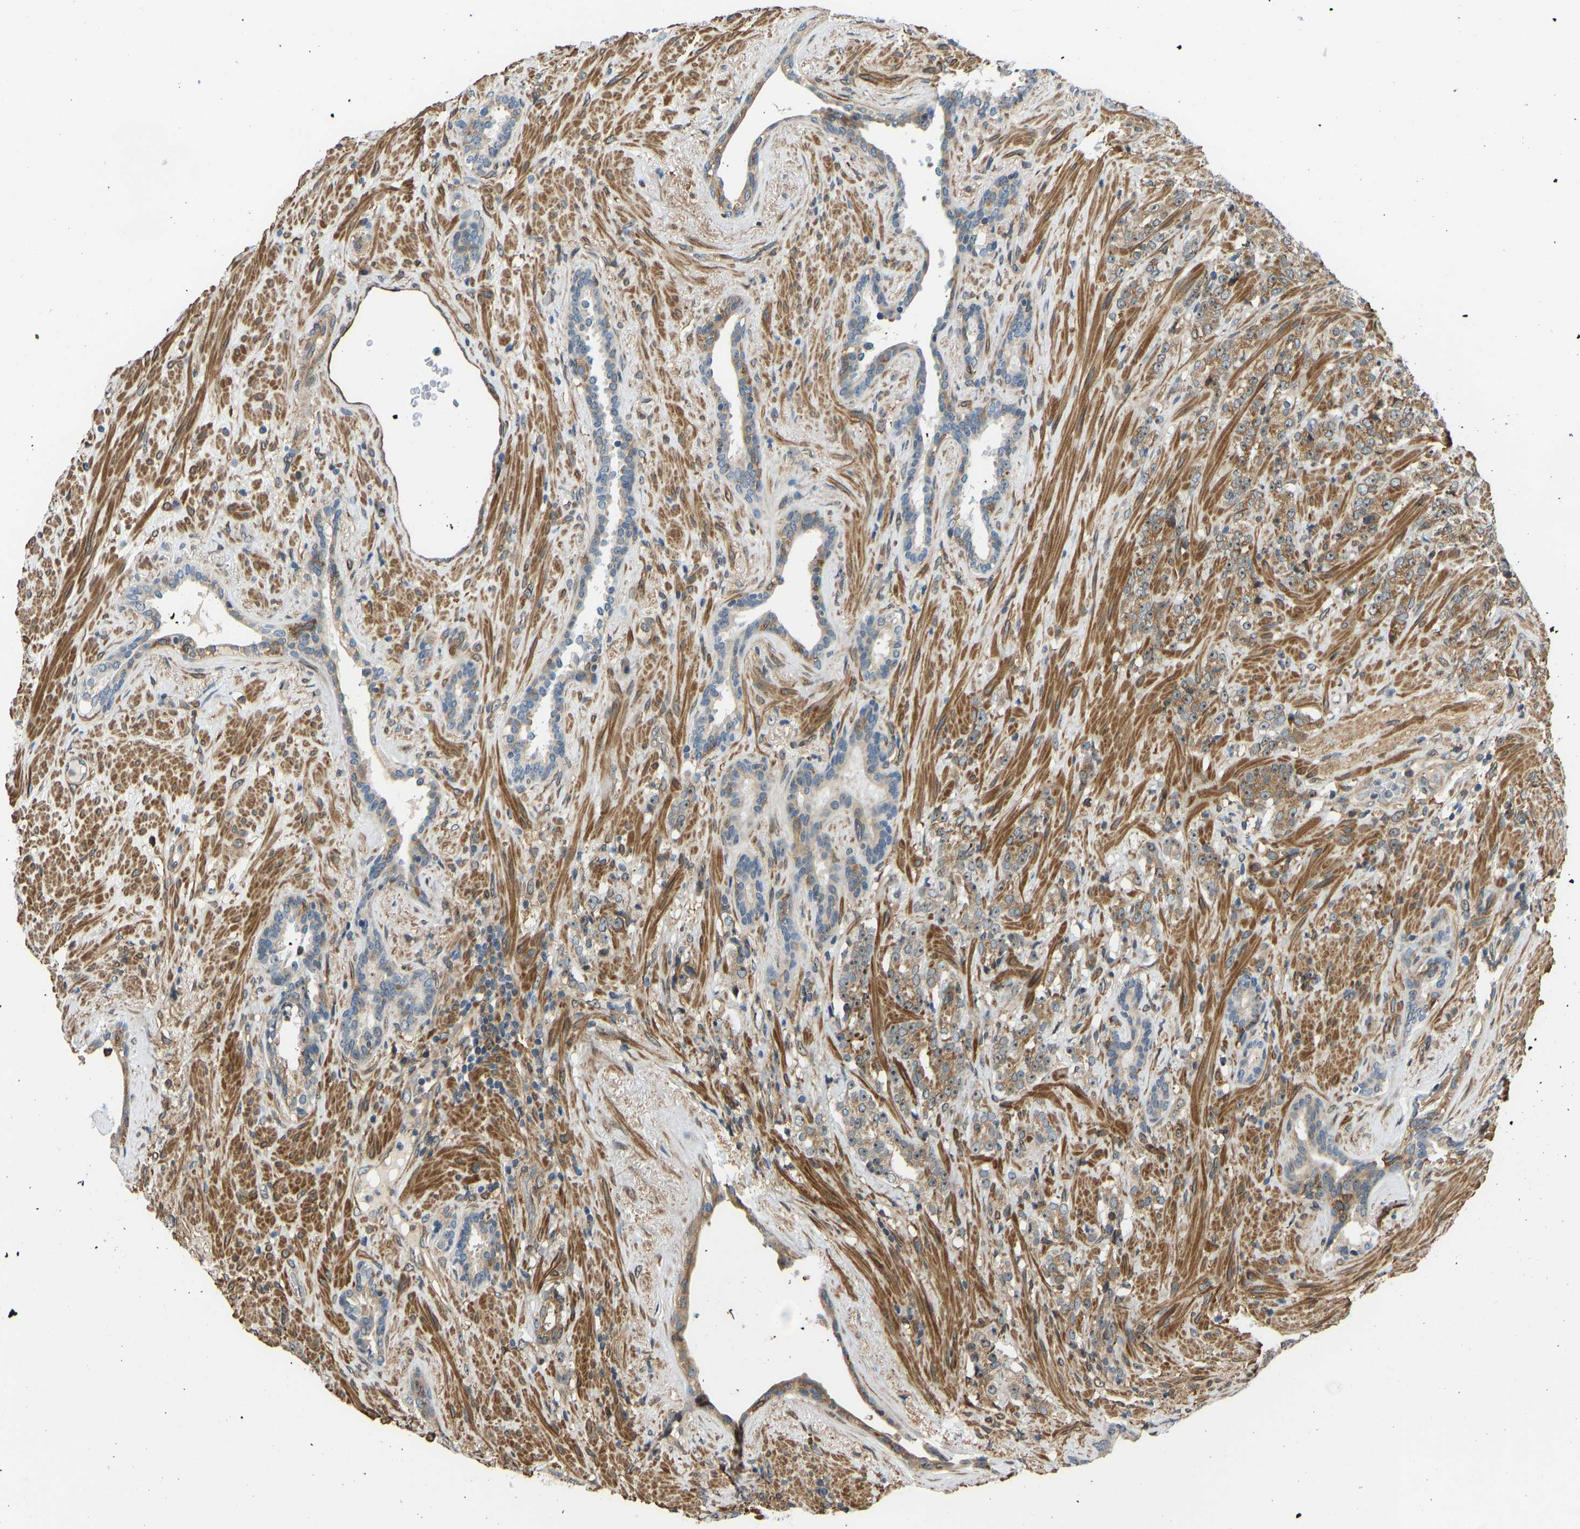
{"staining": {"intensity": "moderate", "quantity": "25%-75%", "location": "cytoplasmic/membranous,nuclear"}, "tissue": "prostate cancer", "cell_type": "Tumor cells", "image_type": "cancer", "snomed": [{"axis": "morphology", "description": "Adenocarcinoma, High grade"}, {"axis": "topography", "description": "Prostate"}], "caption": "Tumor cells display moderate cytoplasmic/membranous and nuclear positivity in approximately 25%-75% of cells in prostate cancer. (Stains: DAB in brown, nuclei in blue, Microscopy: brightfield microscopy at high magnification).", "gene": "OS9", "patient": {"sex": "male", "age": 71}}